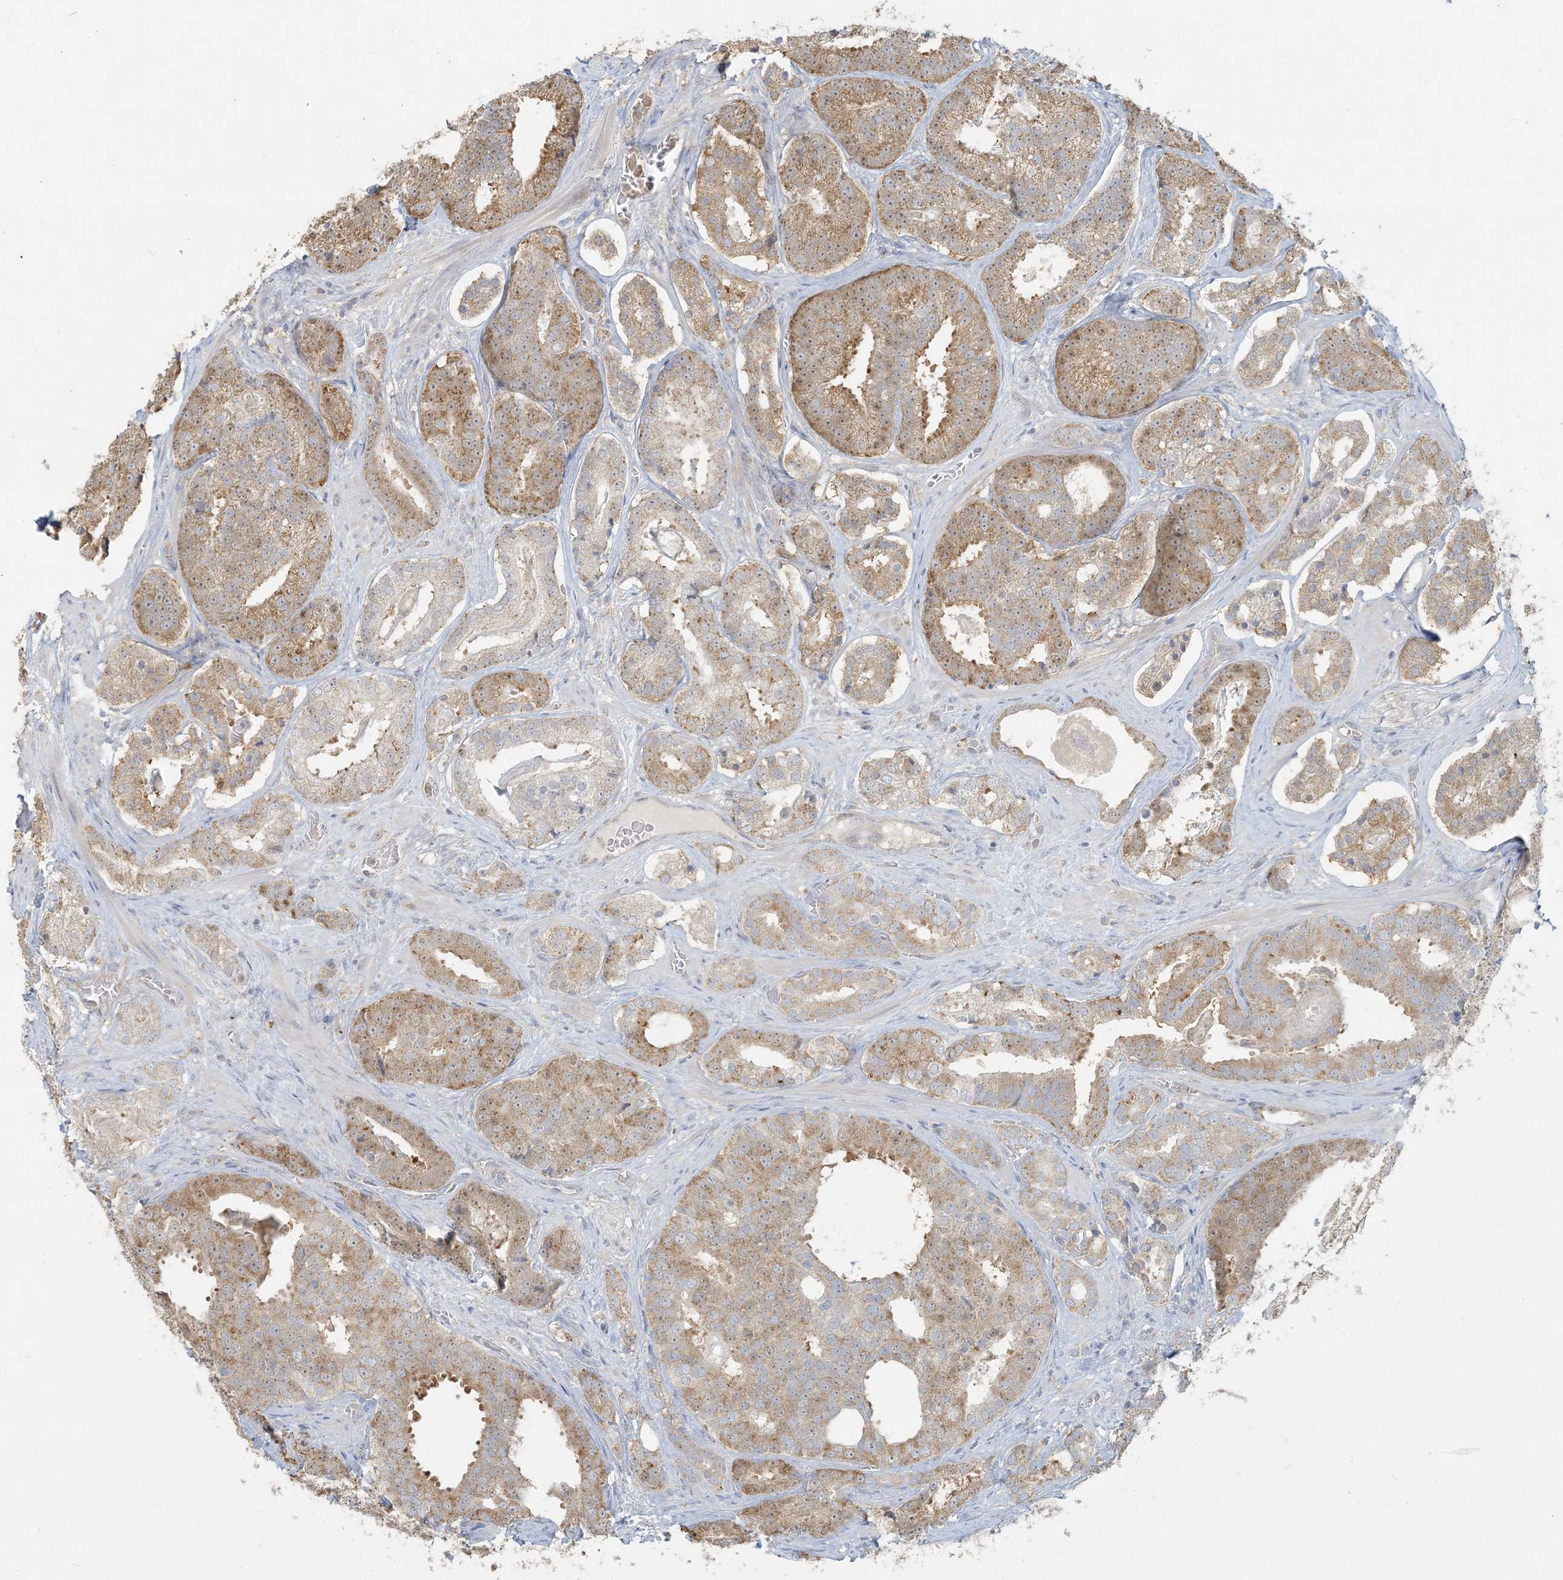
{"staining": {"intensity": "moderate", "quantity": ">75%", "location": "cytoplasmic/membranous"}, "tissue": "prostate cancer", "cell_type": "Tumor cells", "image_type": "cancer", "snomed": [{"axis": "morphology", "description": "Adenocarcinoma, High grade"}, {"axis": "topography", "description": "Prostate"}], "caption": "Human prostate cancer (high-grade adenocarcinoma) stained with a protein marker exhibits moderate staining in tumor cells.", "gene": "HACL1", "patient": {"sex": "male", "age": 60}}